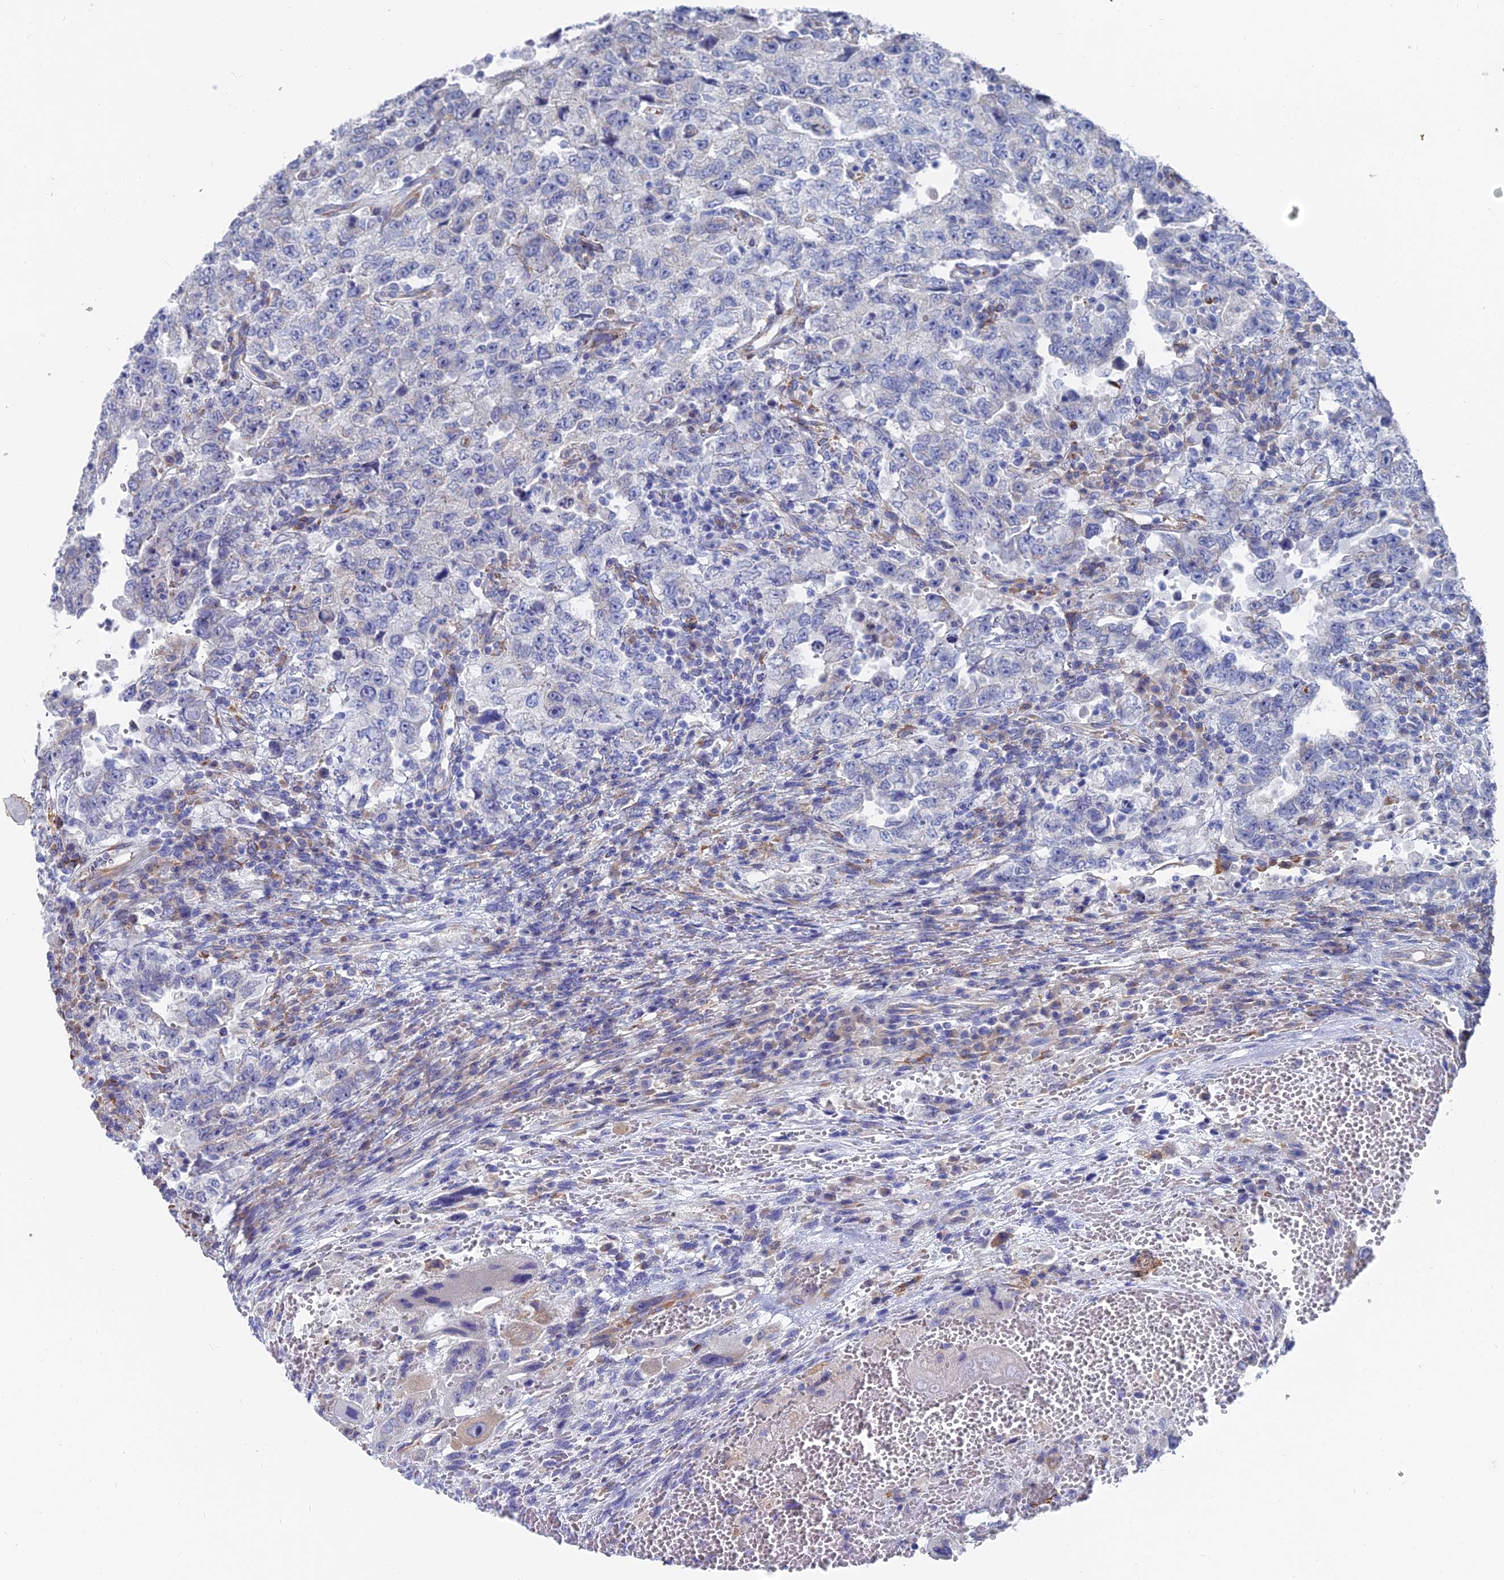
{"staining": {"intensity": "negative", "quantity": "none", "location": "none"}, "tissue": "testis cancer", "cell_type": "Tumor cells", "image_type": "cancer", "snomed": [{"axis": "morphology", "description": "Carcinoma, Embryonal, NOS"}, {"axis": "topography", "description": "Testis"}], "caption": "High power microscopy histopathology image of an immunohistochemistry micrograph of testis cancer (embryonal carcinoma), revealing no significant positivity in tumor cells.", "gene": "TNNT3", "patient": {"sex": "male", "age": 26}}